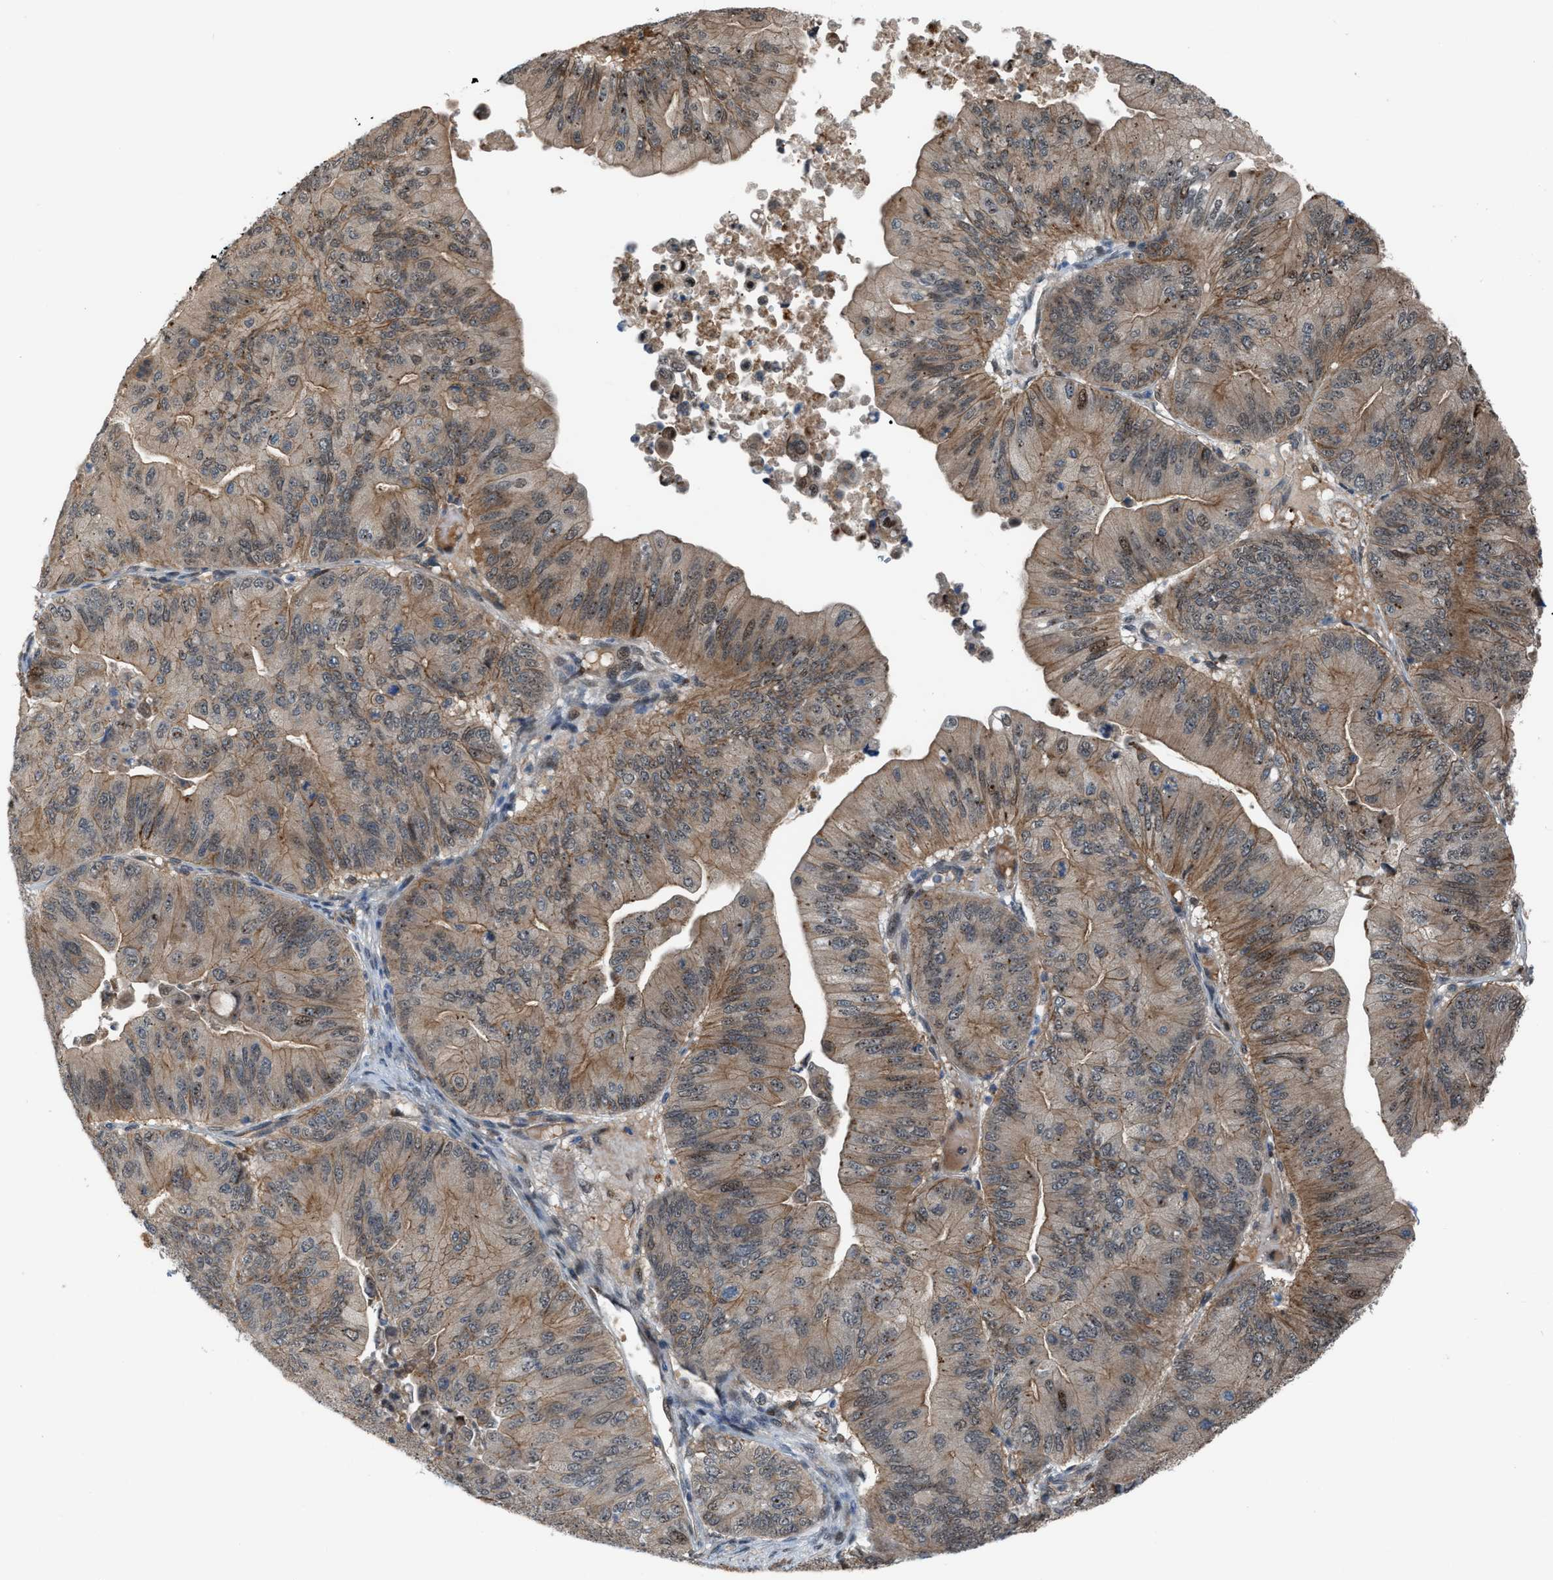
{"staining": {"intensity": "weak", "quantity": ">75%", "location": "cytoplasmic/membranous,nuclear"}, "tissue": "ovarian cancer", "cell_type": "Tumor cells", "image_type": "cancer", "snomed": [{"axis": "morphology", "description": "Cystadenocarcinoma, mucinous, NOS"}, {"axis": "topography", "description": "Ovary"}], "caption": "Ovarian cancer stained with DAB immunohistochemistry (IHC) reveals low levels of weak cytoplasmic/membranous and nuclear staining in about >75% of tumor cells. (IHC, brightfield microscopy, high magnification).", "gene": "RFFL", "patient": {"sex": "female", "age": 61}}